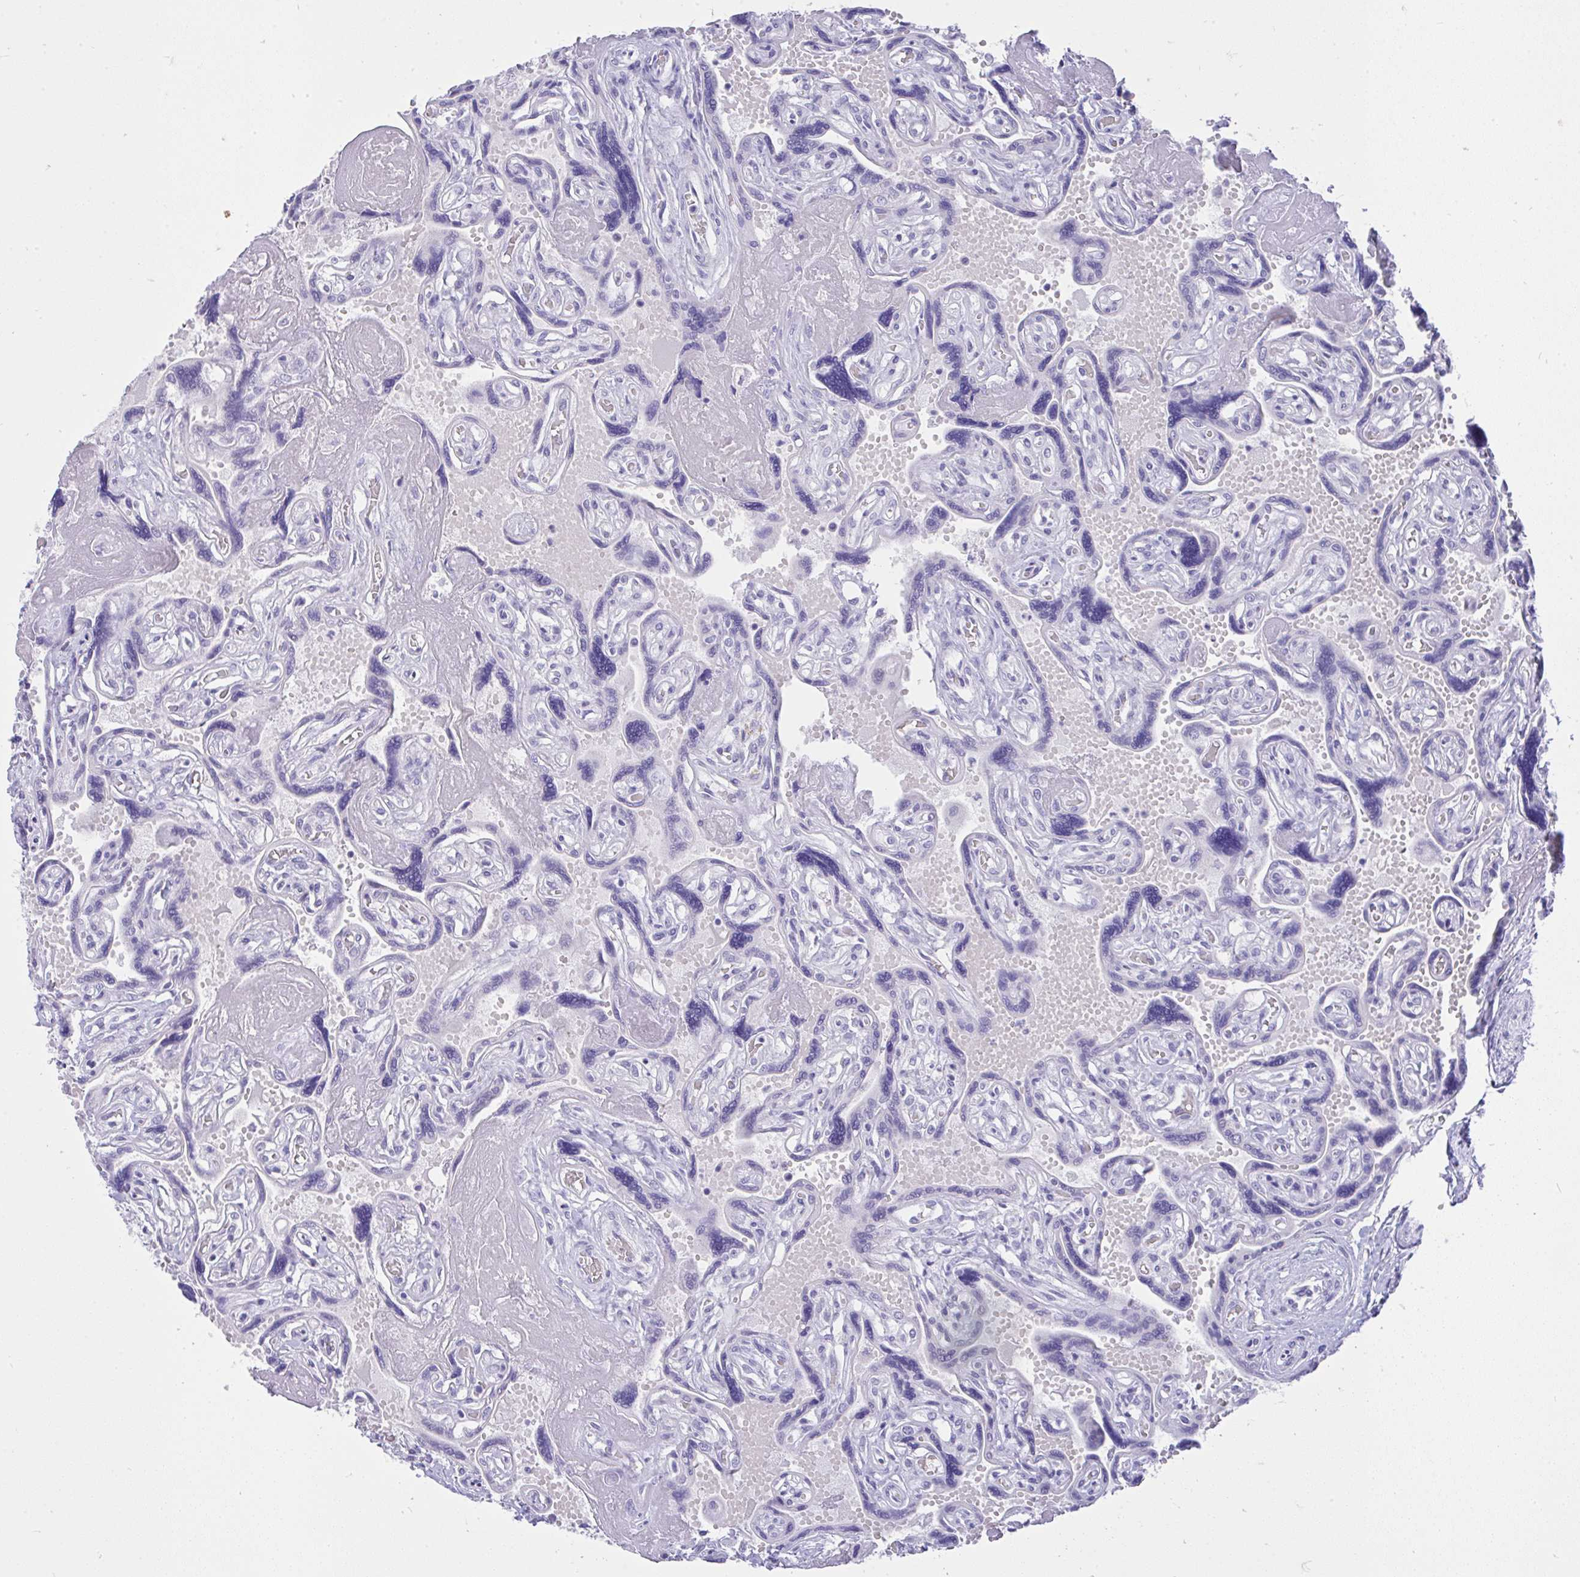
{"staining": {"intensity": "negative", "quantity": "none", "location": "none"}, "tissue": "placenta", "cell_type": "Trophoblastic cells", "image_type": "normal", "snomed": [{"axis": "morphology", "description": "Normal tissue, NOS"}, {"axis": "topography", "description": "Placenta"}], "caption": "Immunohistochemistry (IHC) histopathology image of benign placenta: human placenta stained with DAB (3,3'-diaminobenzidine) demonstrates no significant protein staining in trophoblastic cells.", "gene": "MS4A12", "patient": {"sex": "female", "age": 32}}